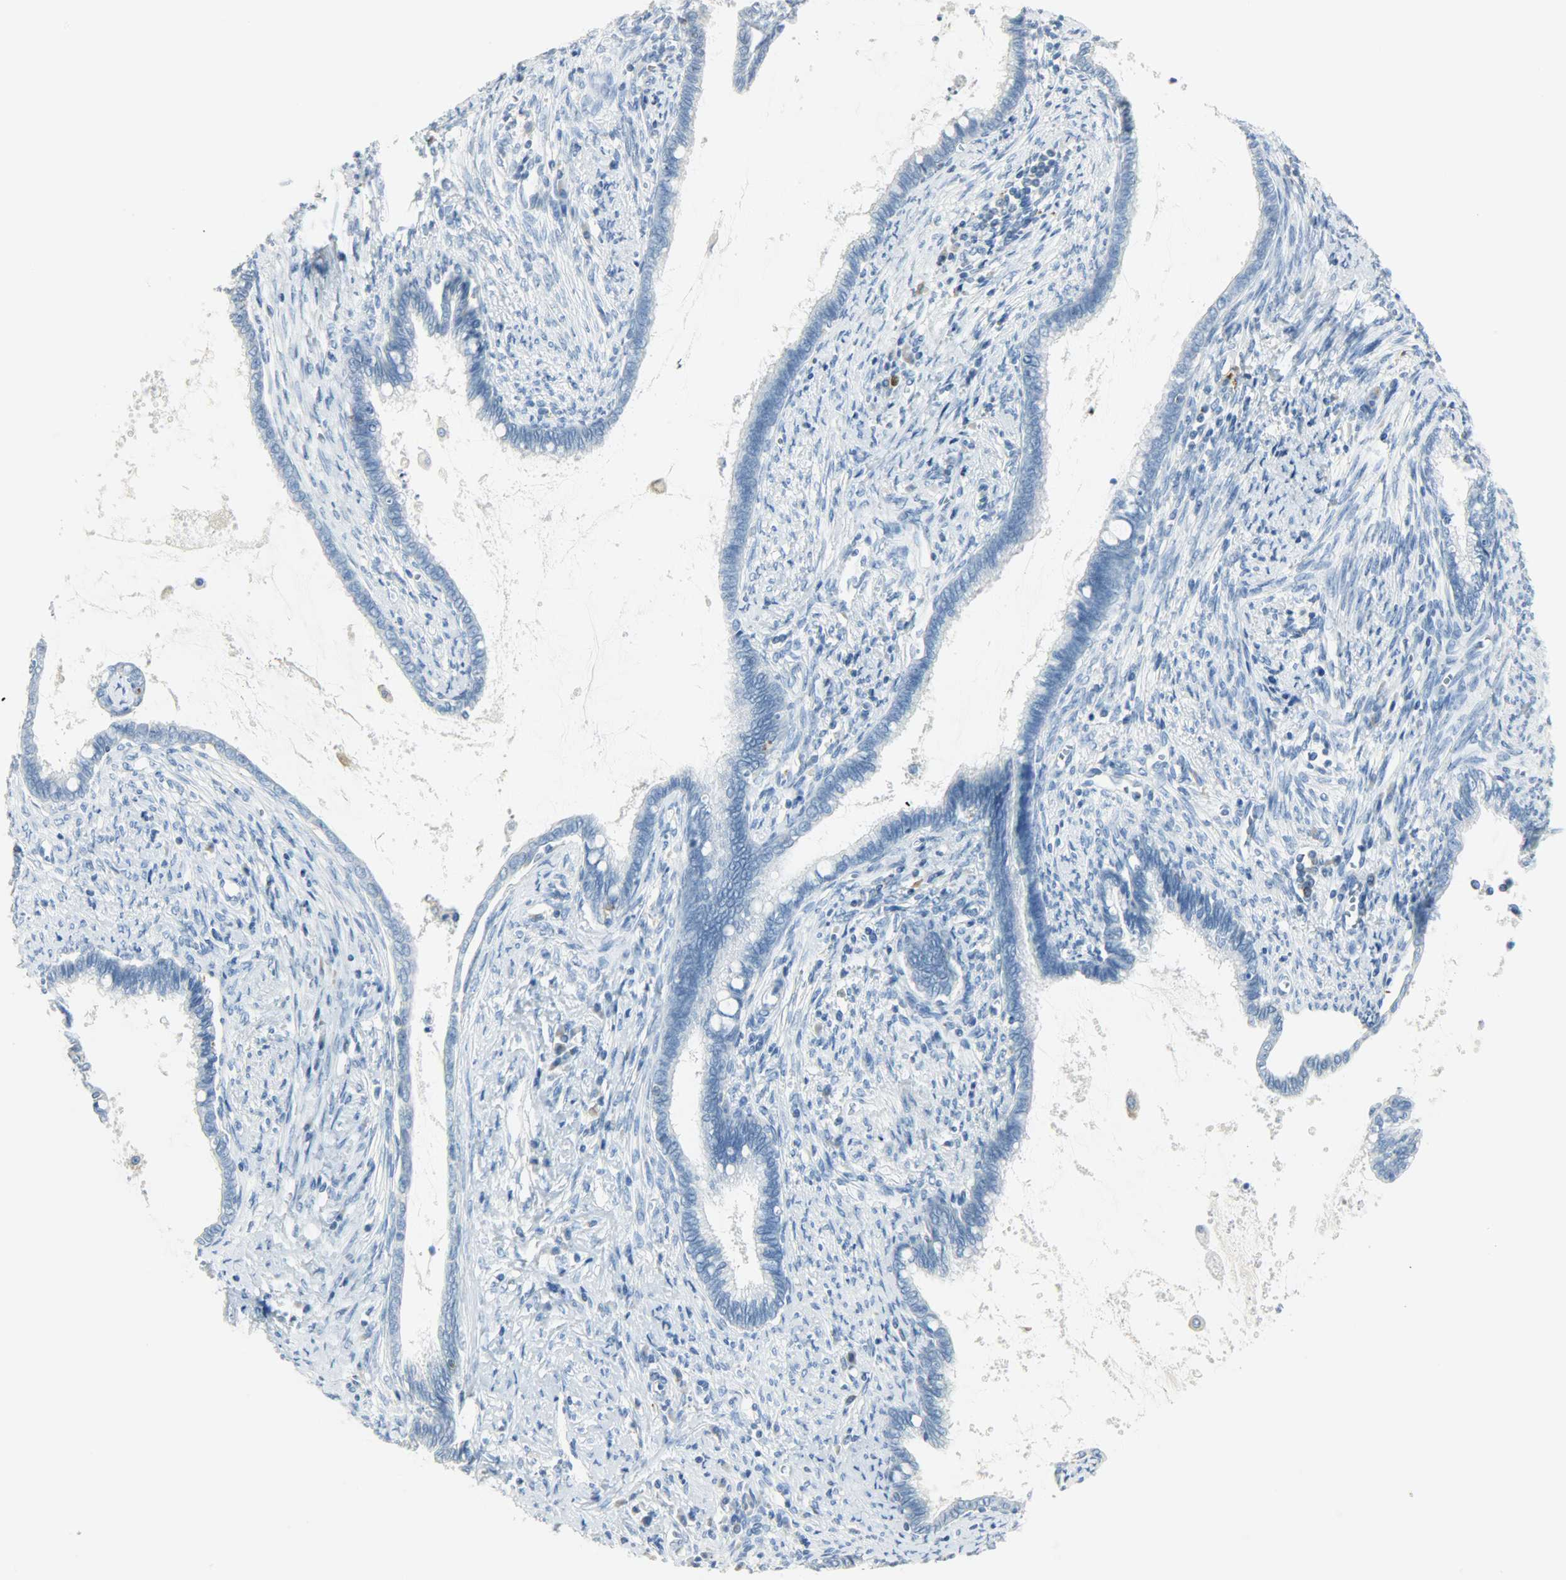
{"staining": {"intensity": "negative", "quantity": "none", "location": "none"}, "tissue": "cervical cancer", "cell_type": "Tumor cells", "image_type": "cancer", "snomed": [{"axis": "morphology", "description": "Adenocarcinoma, NOS"}, {"axis": "topography", "description": "Cervix"}], "caption": "This photomicrograph is of cervical cancer stained with immunohistochemistry to label a protein in brown with the nuclei are counter-stained blue. There is no expression in tumor cells.", "gene": "PTPN6", "patient": {"sex": "female", "age": 44}}